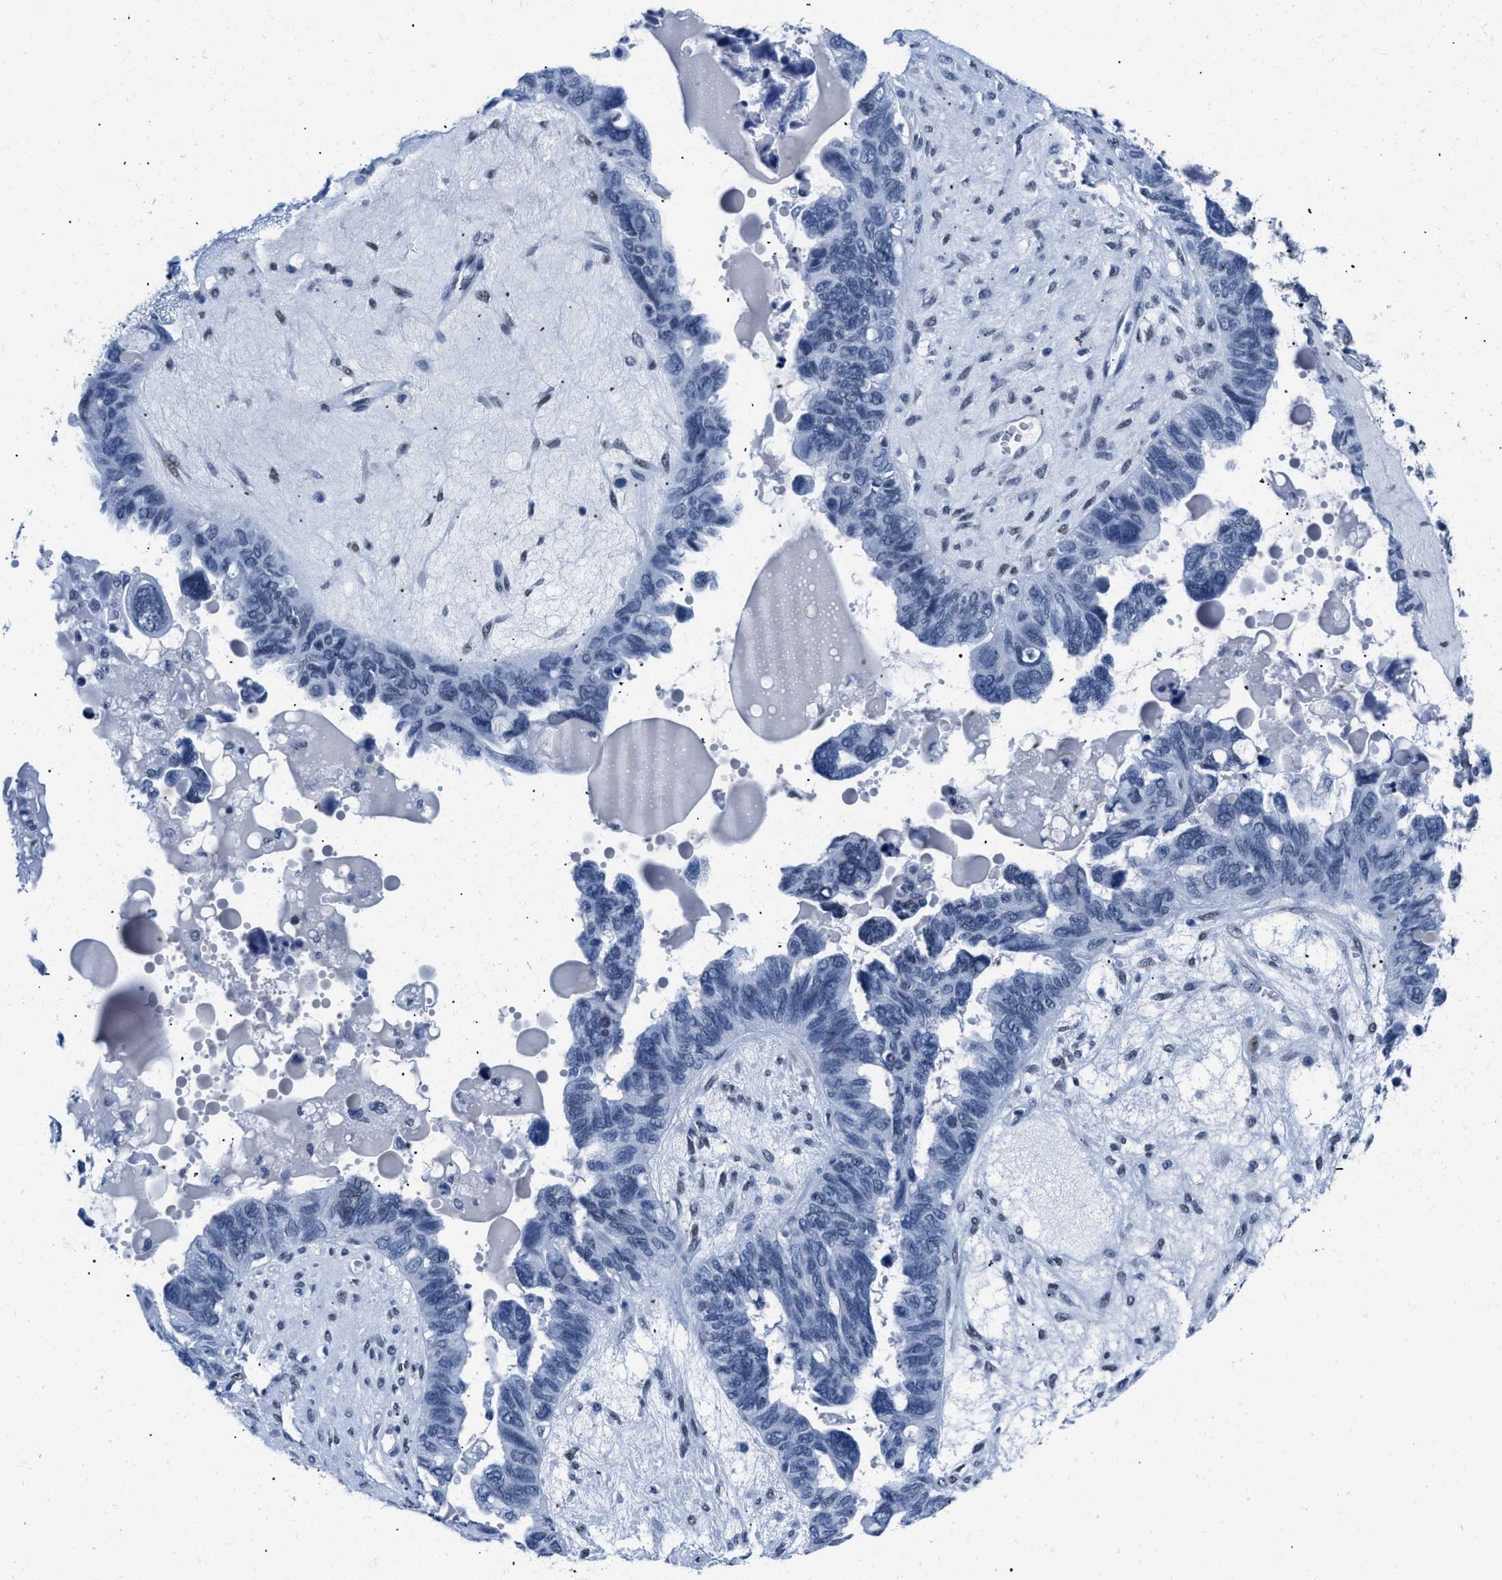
{"staining": {"intensity": "negative", "quantity": "none", "location": "none"}, "tissue": "ovarian cancer", "cell_type": "Tumor cells", "image_type": "cancer", "snomed": [{"axis": "morphology", "description": "Cystadenocarcinoma, serous, NOS"}, {"axis": "topography", "description": "Ovary"}], "caption": "Serous cystadenocarcinoma (ovarian) was stained to show a protein in brown. There is no significant staining in tumor cells.", "gene": "CTBP1", "patient": {"sex": "female", "age": 79}}